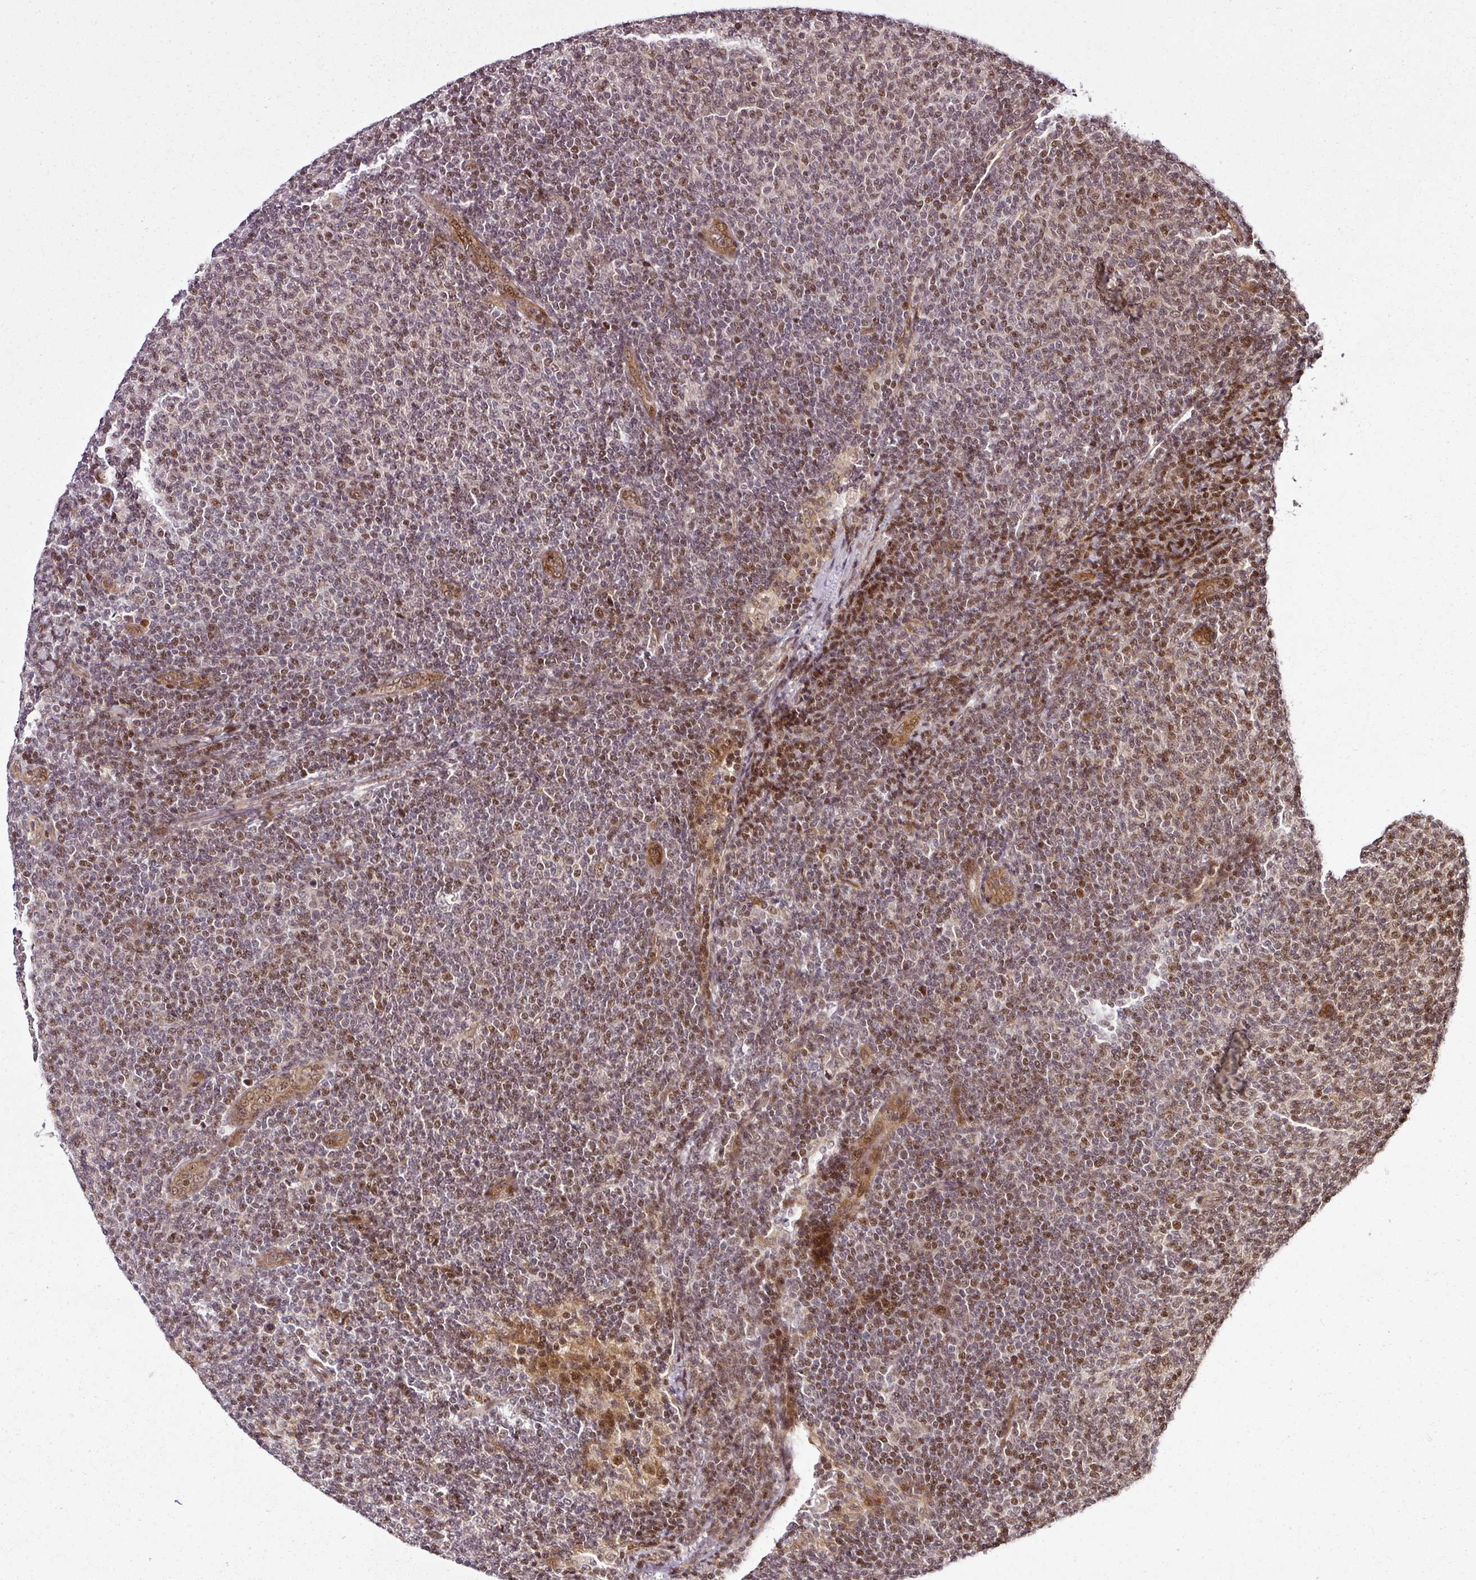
{"staining": {"intensity": "moderate", "quantity": "25%-75%", "location": "nuclear"}, "tissue": "lymphoma", "cell_type": "Tumor cells", "image_type": "cancer", "snomed": [{"axis": "morphology", "description": "Malignant lymphoma, non-Hodgkin's type, Low grade"}, {"axis": "topography", "description": "Lymph node"}], "caption": "A brown stain highlights moderate nuclear positivity of a protein in lymphoma tumor cells.", "gene": "COPRS", "patient": {"sex": "male", "age": 66}}